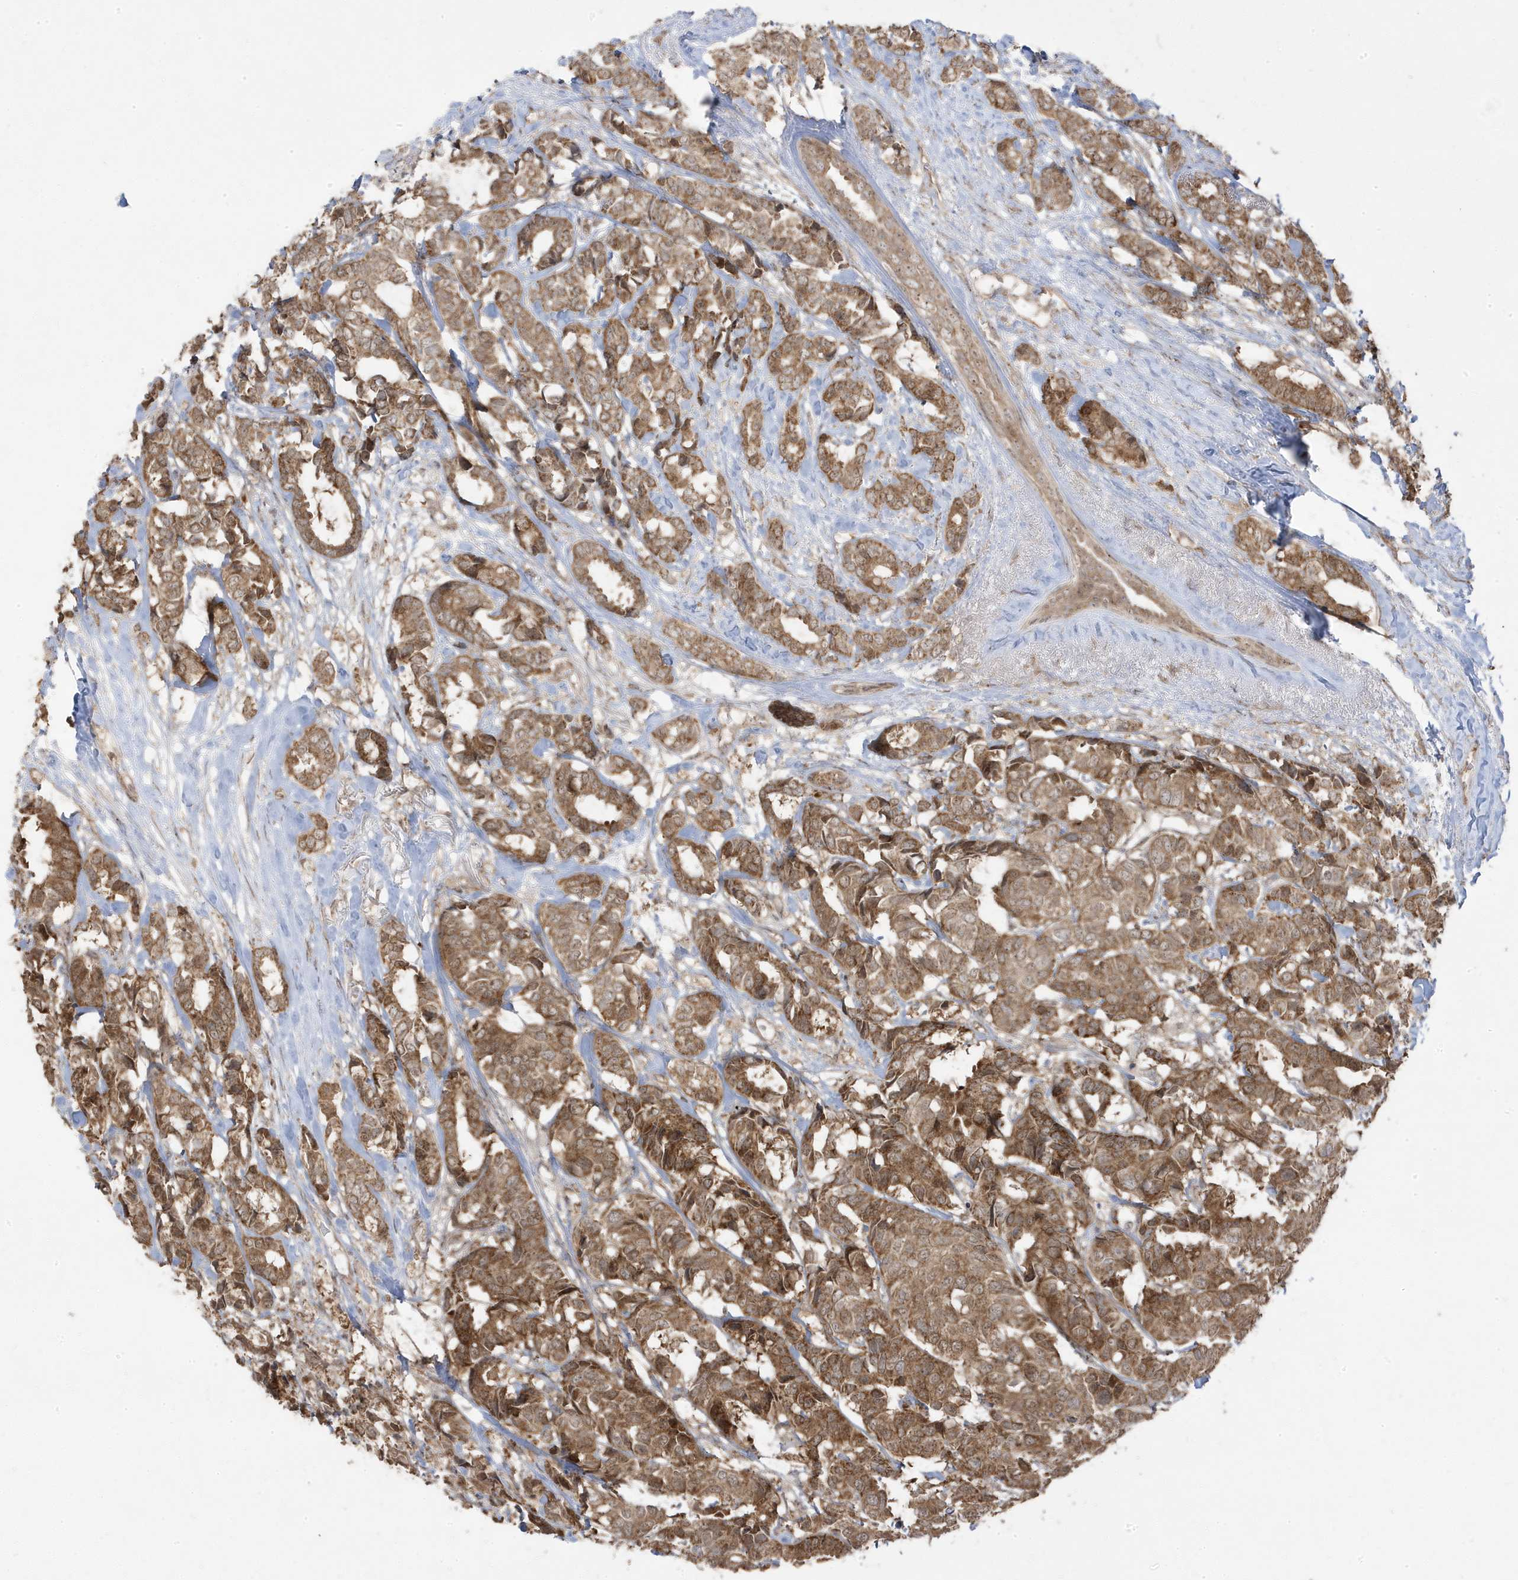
{"staining": {"intensity": "moderate", "quantity": ">75%", "location": "cytoplasmic/membranous"}, "tissue": "breast cancer", "cell_type": "Tumor cells", "image_type": "cancer", "snomed": [{"axis": "morphology", "description": "Duct carcinoma"}, {"axis": "topography", "description": "Breast"}], "caption": "About >75% of tumor cells in human breast cancer demonstrate moderate cytoplasmic/membranous protein staining as visualized by brown immunohistochemical staining.", "gene": "DNAJC12", "patient": {"sex": "female", "age": 87}}